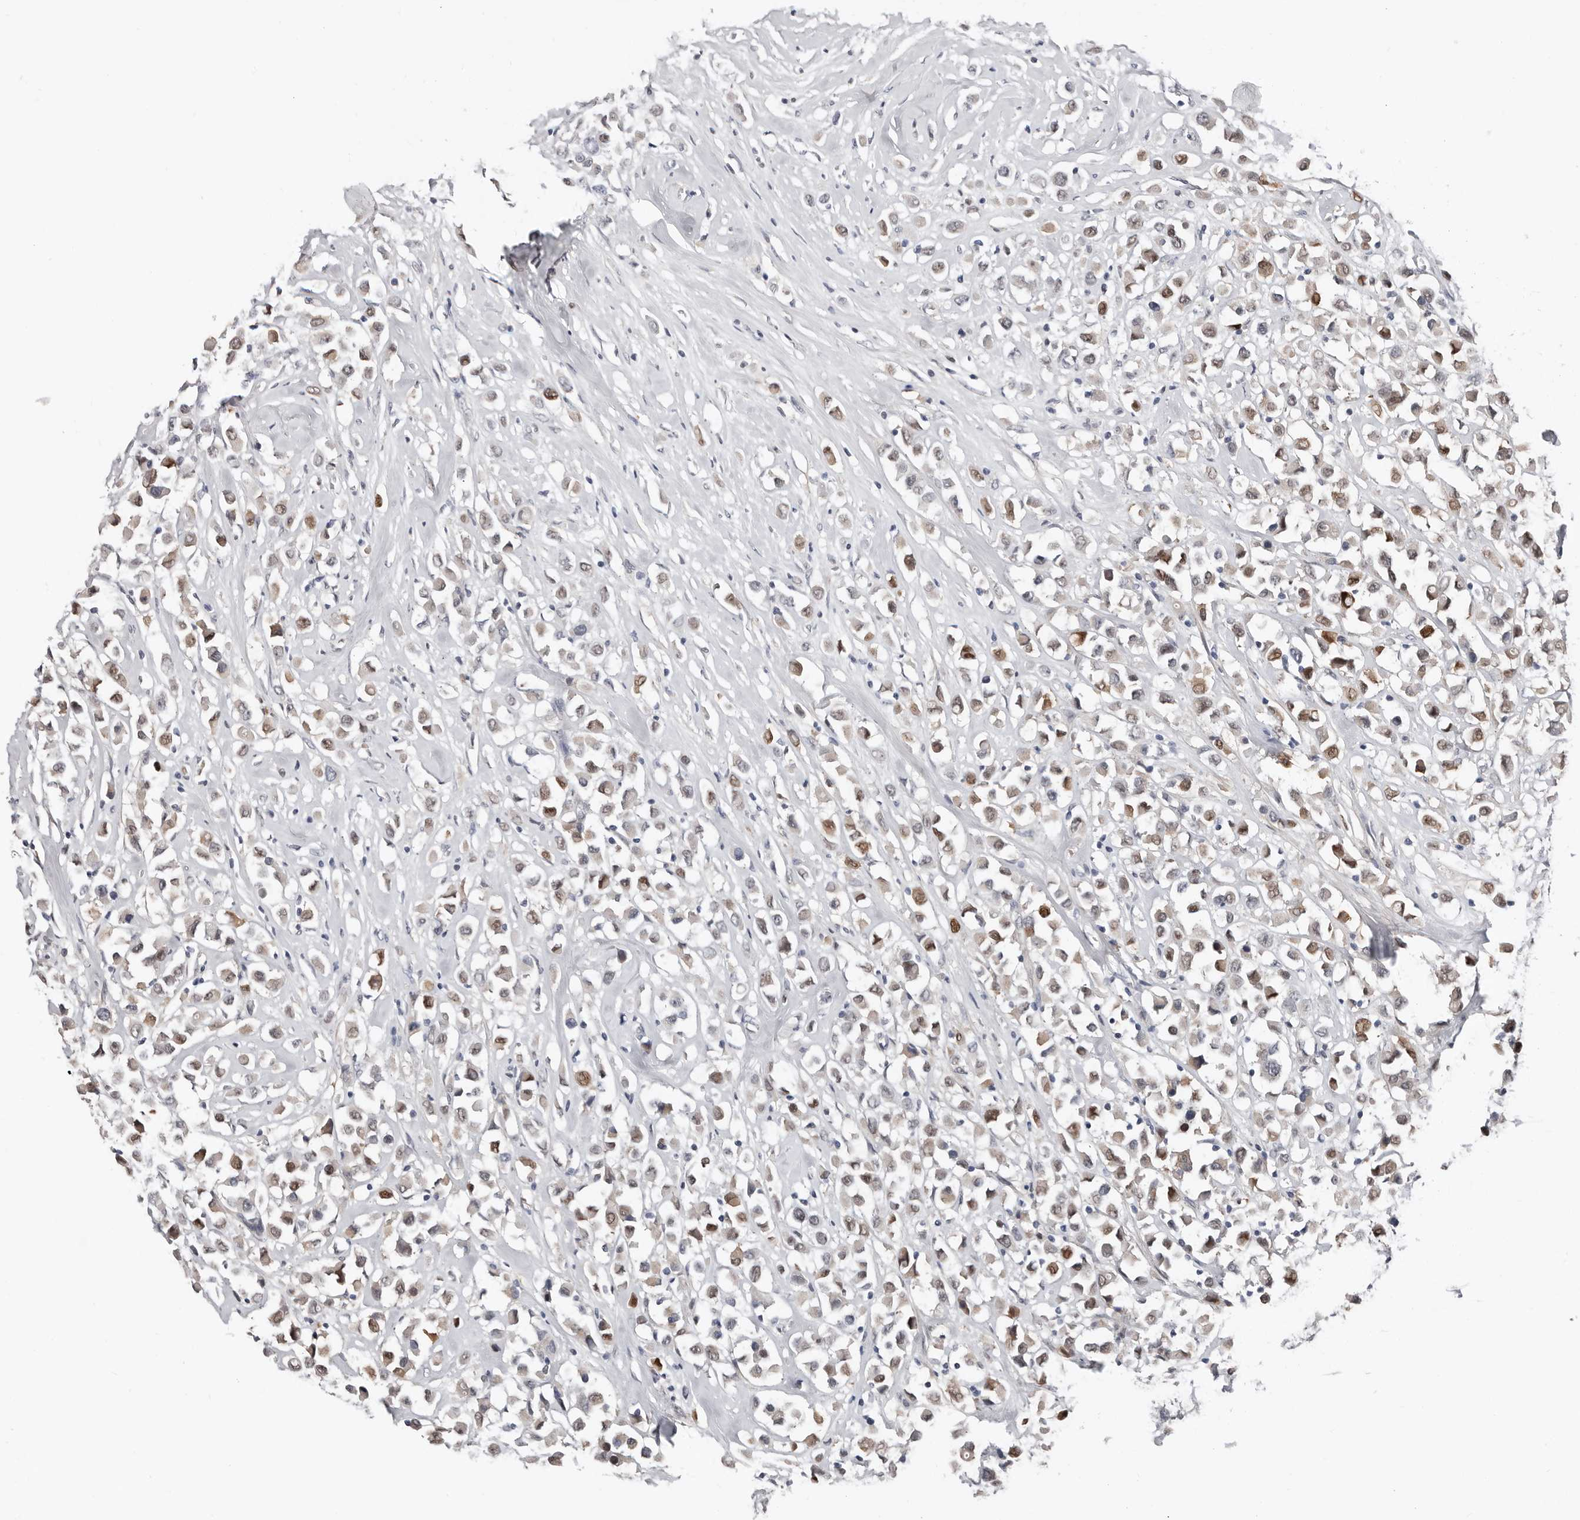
{"staining": {"intensity": "moderate", "quantity": "25%-75%", "location": "cytoplasmic/membranous,nuclear"}, "tissue": "breast cancer", "cell_type": "Tumor cells", "image_type": "cancer", "snomed": [{"axis": "morphology", "description": "Duct carcinoma"}, {"axis": "topography", "description": "Breast"}], "caption": "Protein staining shows moderate cytoplasmic/membranous and nuclear positivity in approximately 25%-75% of tumor cells in intraductal carcinoma (breast). The staining was performed using DAB (3,3'-diaminobenzidine) to visualize the protein expression in brown, while the nuclei were stained in blue with hematoxylin (Magnification: 20x).", "gene": "ASRGL1", "patient": {"sex": "female", "age": 61}}